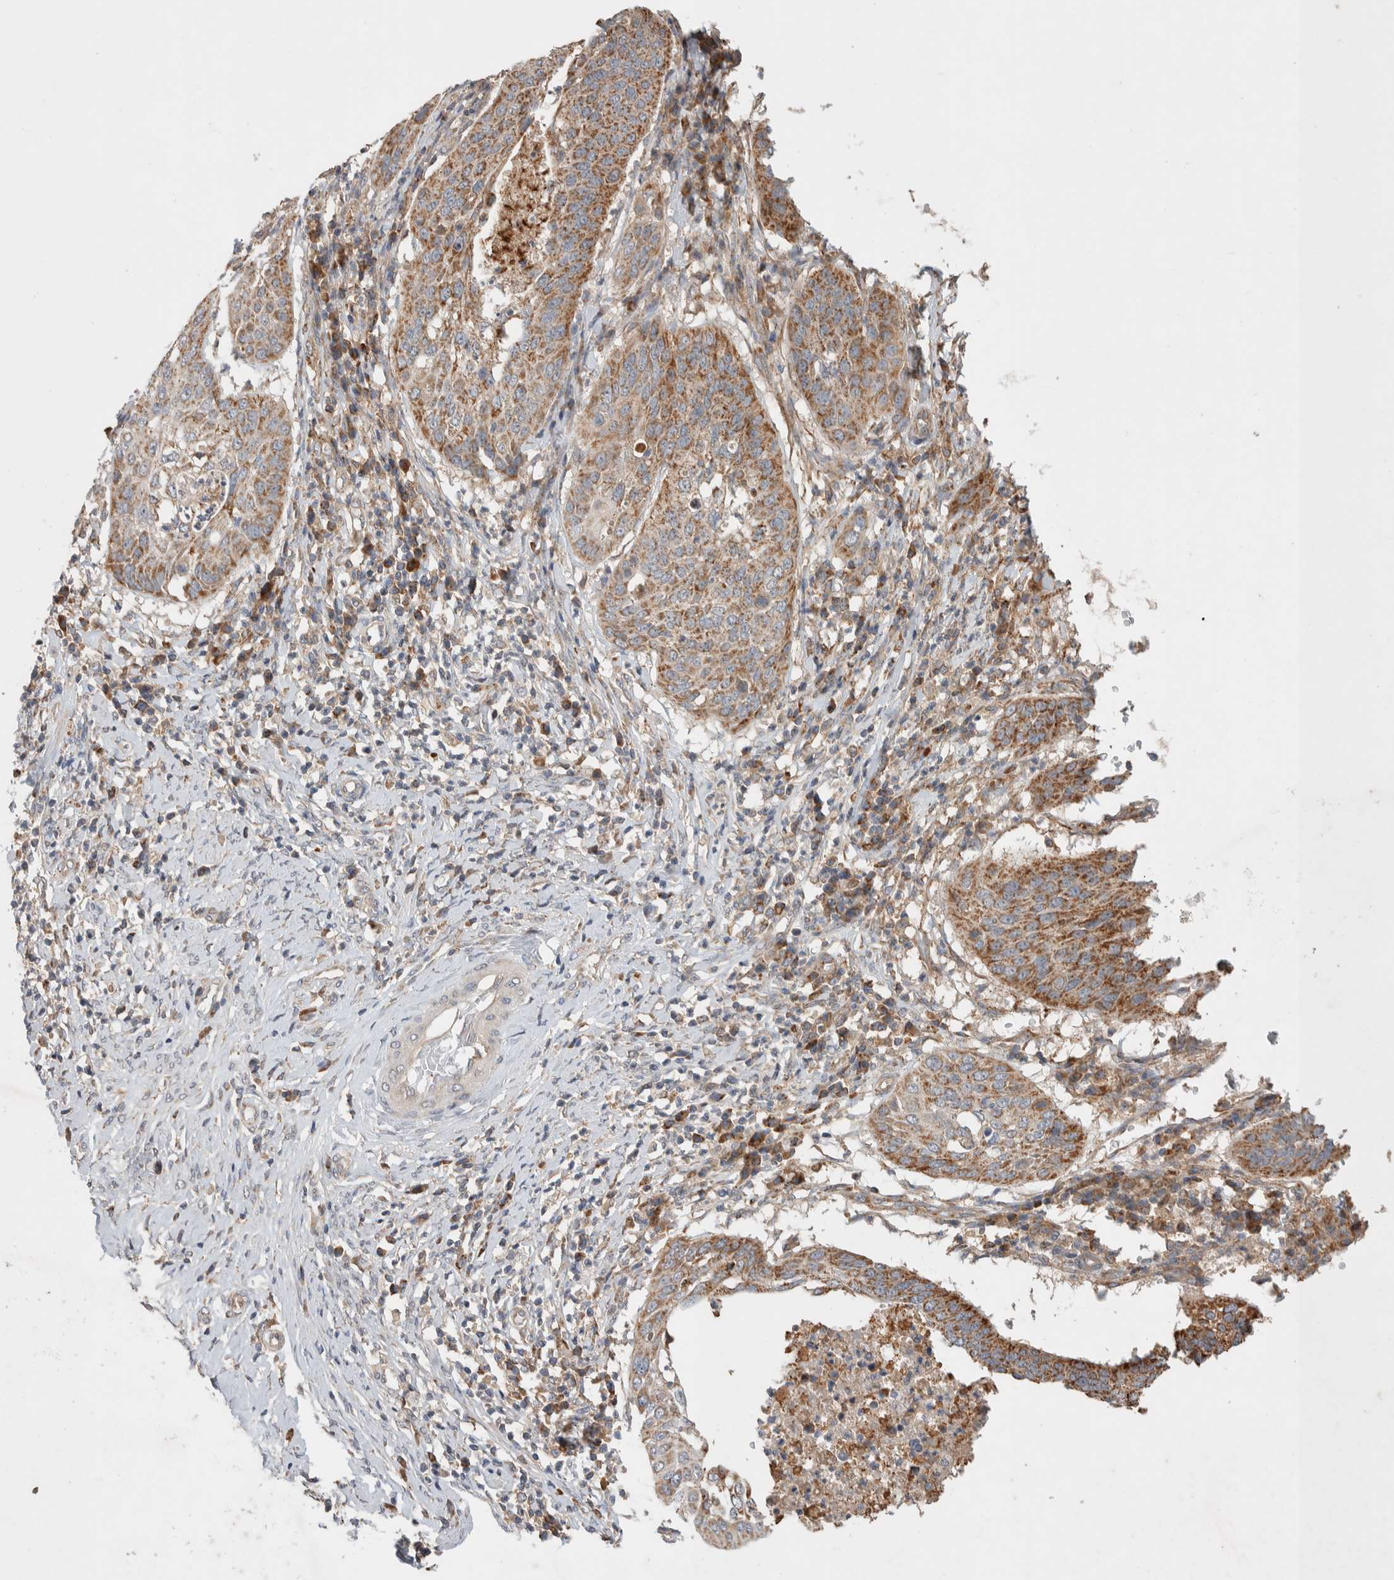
{"staining": {"intensity": "moderate", "quantity": ">75%", "location": "cytoplasmic/membranous"}, "tissue": "cervical cancer", "cell_type": "Tumor cells", "image_type": "cancer", "snomed": [{"axis": "morphology", "description": "Normal tissue, NOS"}, {"axis": "morphology", "description": "Squamous cell carcinoma, NOS"}, {"axis": "topography", "description": "Cervix"}], "caption": "Cervical cancer (squamous cell carcinoma) stained for a protein (brown) demonstrates moderate cytoplasmic/membranous positive positivity in about >75% of tumor cells.", "gene": "DEPTOR", "patient": {"sex": "female", "age": 39}}